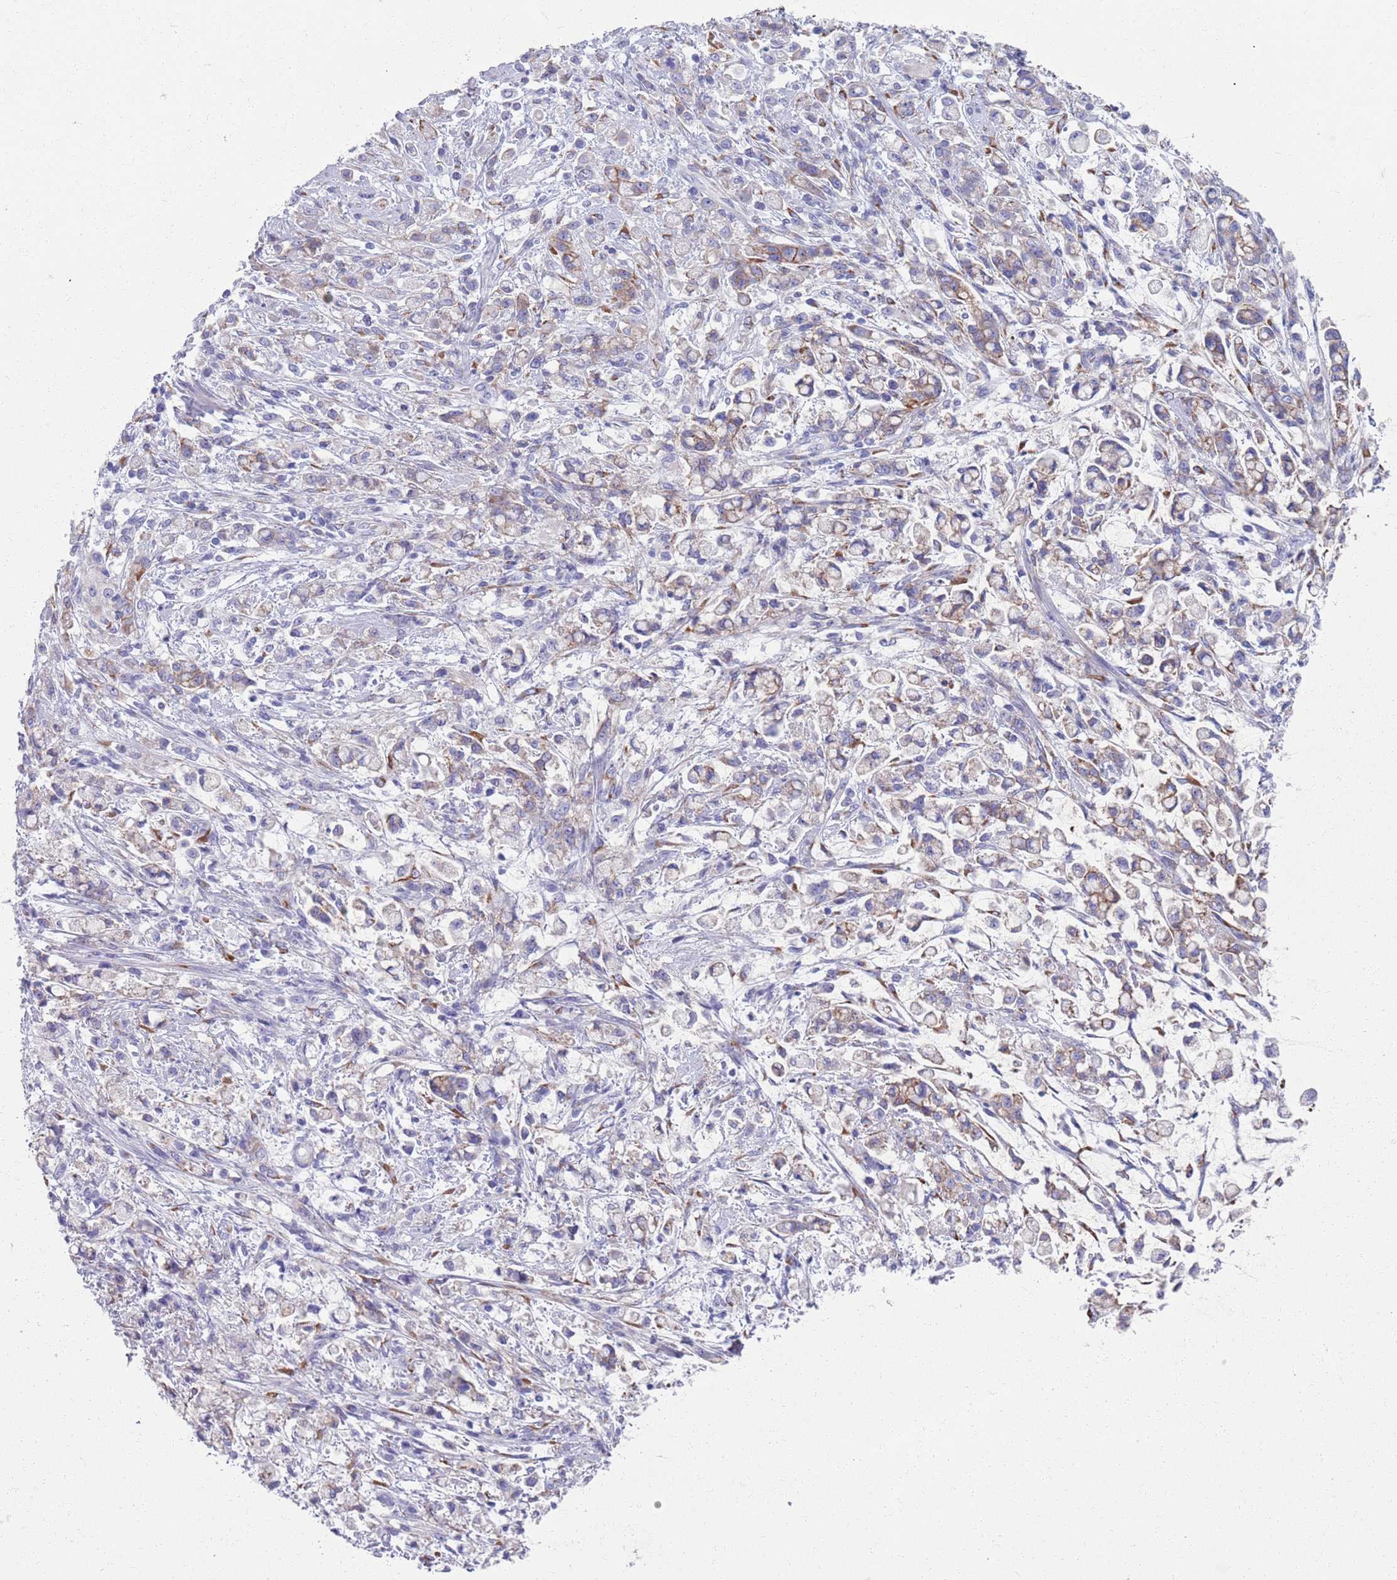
{"staining": {"intensity": "moderate", "quantity": "<25%", "location": "cytoplasmic/membranous"}, "tissue": "stomach cancer", "cell_type": "Tumor cells", "image_type": "cancer", "snomed": [{"axis": "morphology", "description": "Adenocarcinoma, NOS"}, {"axis": "topography", "description": "Stomach"}], "caption": "There is low levels of moderate cytoplasmic/membranous expression in tumor cells of stomach adenocarcinoma, as demonstrated by immunohistochemical staining (brown color).", "gene": "PLOD1", "patient": {"sex": "female", "age": 60}}